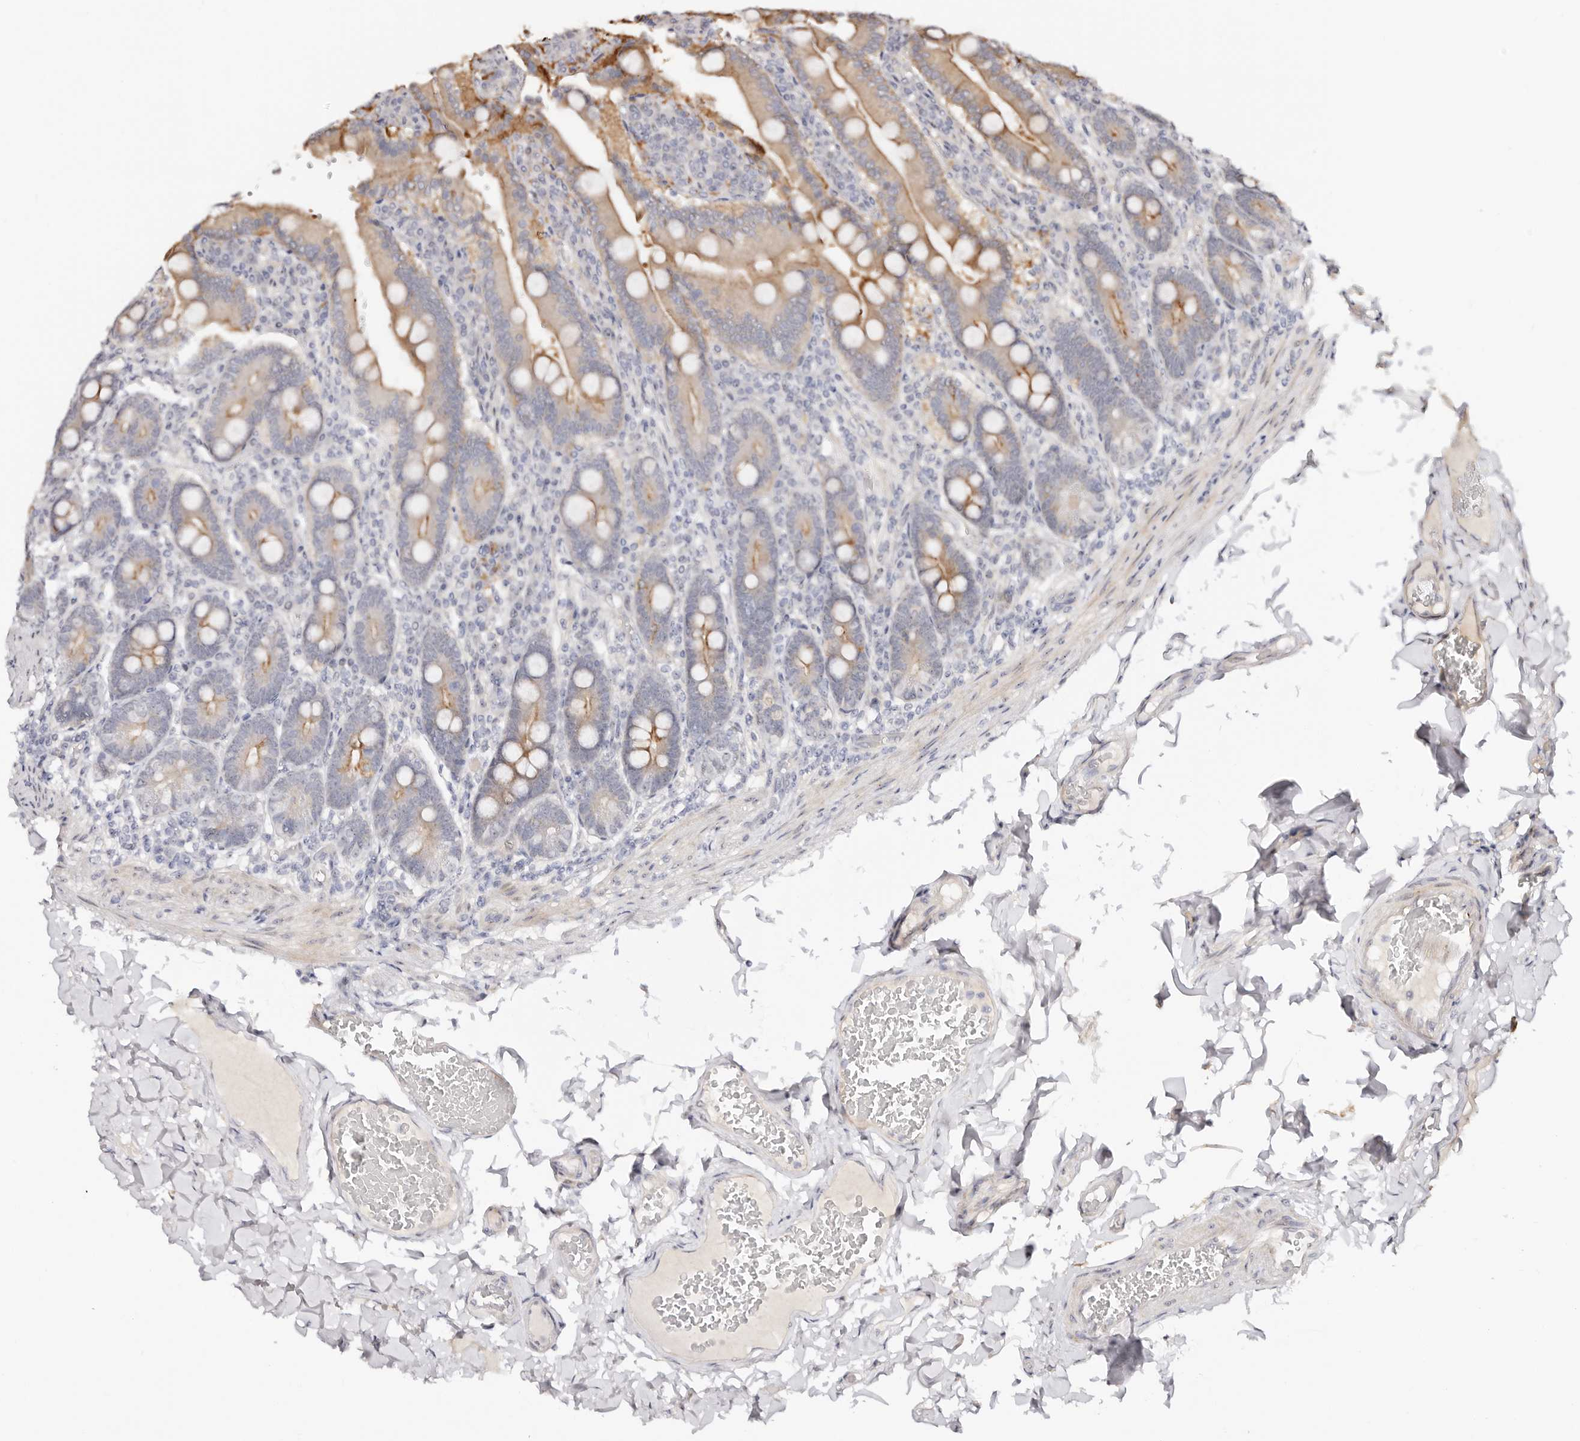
{"staining": {"intensity": "moderate", "quantity": "25%-75%", "location": "cytoplasmic/membranous"}, "tissue": "duodenum", "cell_type": "Glandular cells", "image_type": "normal", "snomed": [{"axis": "morphology", "description": "Normal tissue, NOS"}, {"axis": "topography", "description": "Duodenum"}], "caption": "Immunohistochemistry (IHC) (DAB (3,3'-diaminobenzidine)) staining of benign human duodenum exhibits moderate cytoplasmic/membranous protein positivity in approximately 25%-75% of glandular cells. (DAB (3,3'-diaminobenzidine) IHC, brown staining for protein, blue staining for nuclei).", "gene": "ODF2L", "patient": {"sex": "female", "age": 62}}